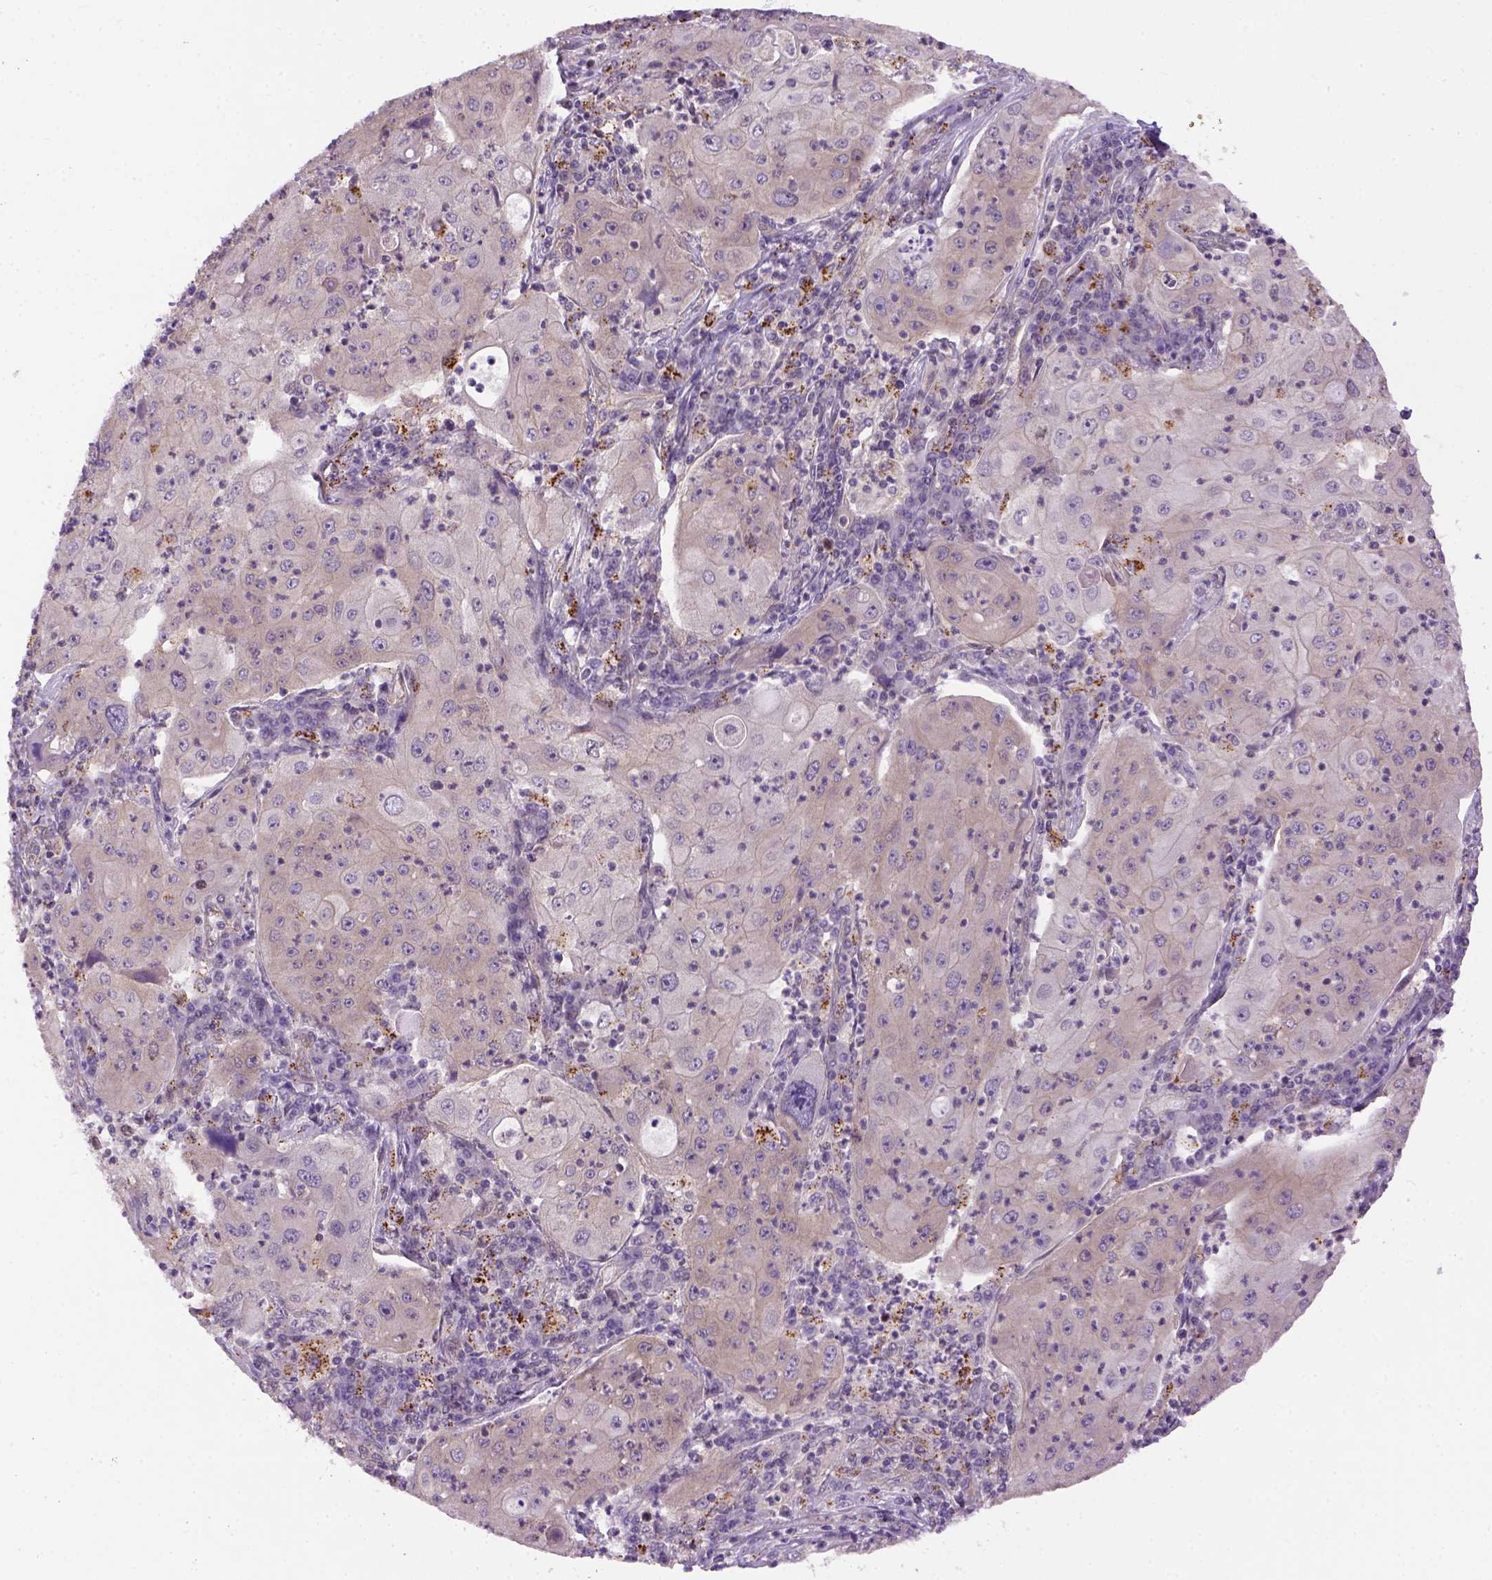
{"staining": {"intensity": "weak", "quantity": "25%-75%", "location": "cytoplasmic/membranous"}, "tissue": "lung cancer", "cell_type": "Tumor cells", "image_type": "cancer", "snomed": [{"axis": "morphology", "description": "Squamous cell carcinoma, NOS"}, {"axis": "topography", "description": "Lung"}], "caption": "Immunohistochemical staining of human lung cancer (squamous cell carcinoma) shows weak cytoplasmic/membranous protein positivity in about 25%-75% of tumor cells.", "gene": "KAZN", "patient": {"sex": "female", "age": 59}}